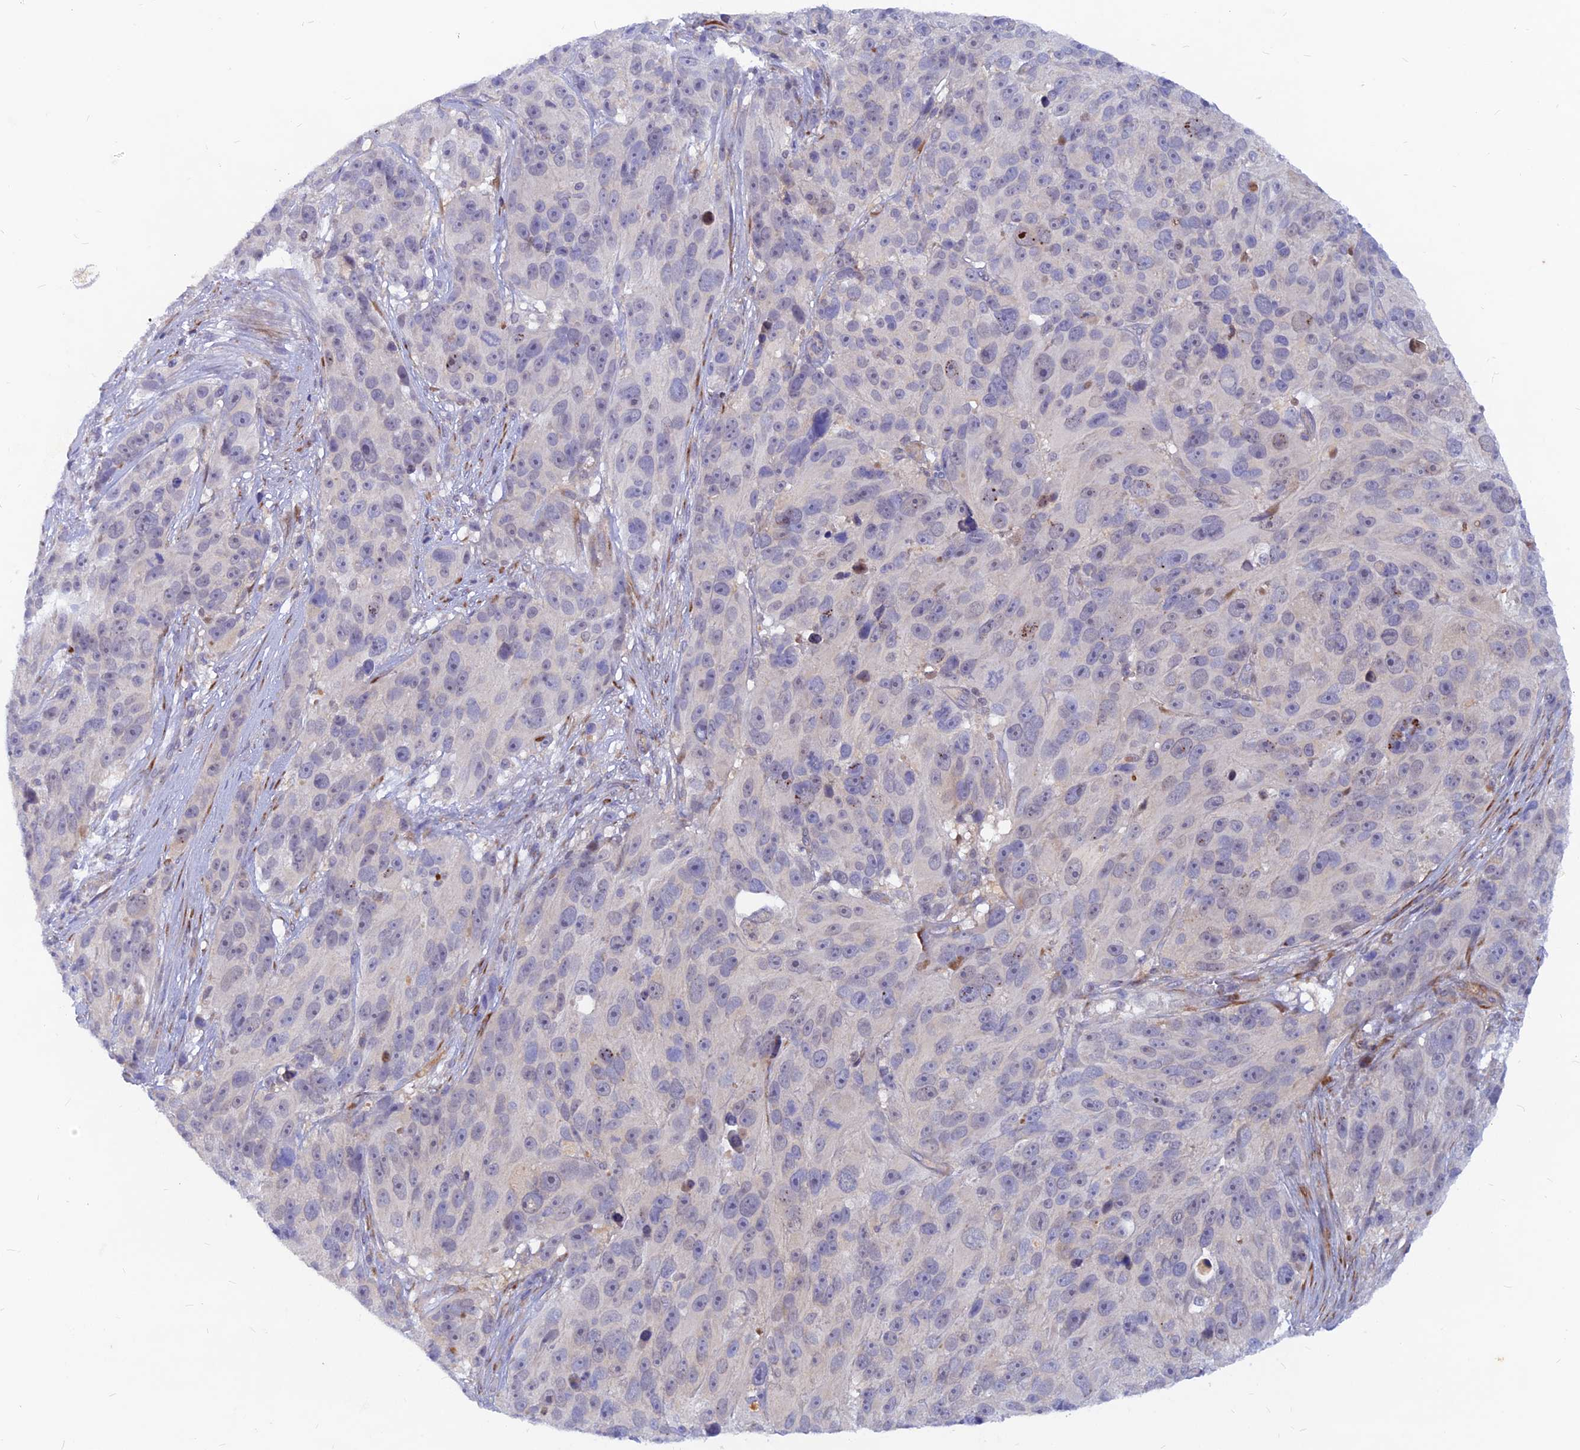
{"staining": {"intensity": "negative", "quantity": "none", "location": "none"}, "tissue": "melanoma", "cell_type": "Tumor cells", "image_type": "cancer", "snomed": [{"axis": "morphology", "description": "Malignant melanoma, NOS"}, {"axis": "topography", "description": "Skin"}], "caption": "A photomicrograph of melanoma stained for a protein exhibits no brown staining in tumor cells. (DAB immunohistochemistry with hematoxylin counter stain).", "gene": "DNAJC16", "patient": {"sex": "male", "age": 84}}